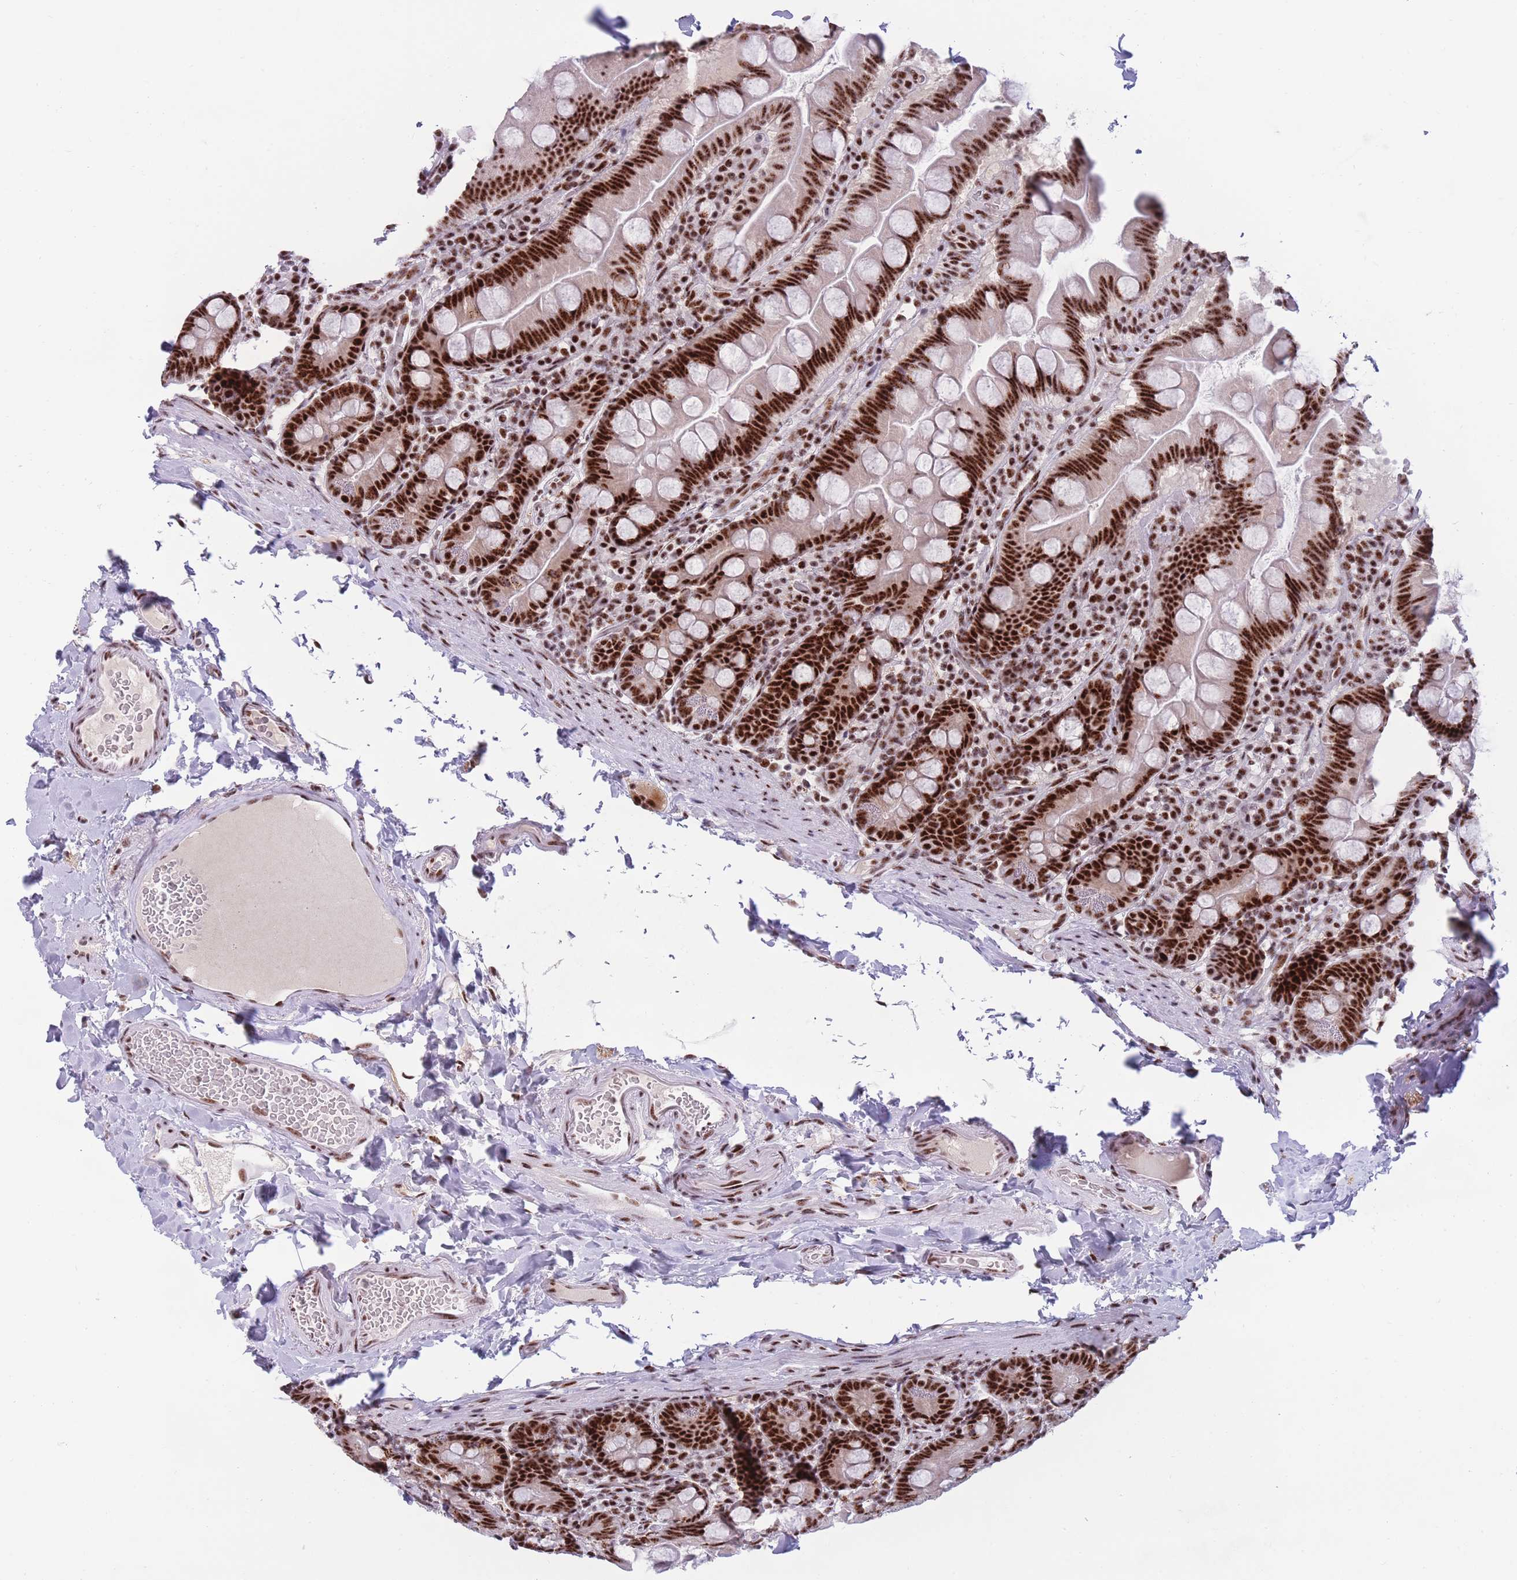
{"staining": {"intensity": "strong", "quantity": ">75%", "location": "nuclear"}, "tissue": "small intestine", "cell_type": "Glandular cells", "image_type": "normal", "snomed": [{"axis": "morphology", "description": "Normal tissue, NOS"}, {"axis": "topography", "description": "Small intestine"}], "caption": "IHC image of unremarkable small intestine: small intestine stained using immunohistochemistry exhibits high levels of strong protein expression localized specifically in the nuclear of glandular cells, appearing as a nuclear brown color.", "gene": "TMEM35B", "patient": {"sex": "female", "age": 68}}